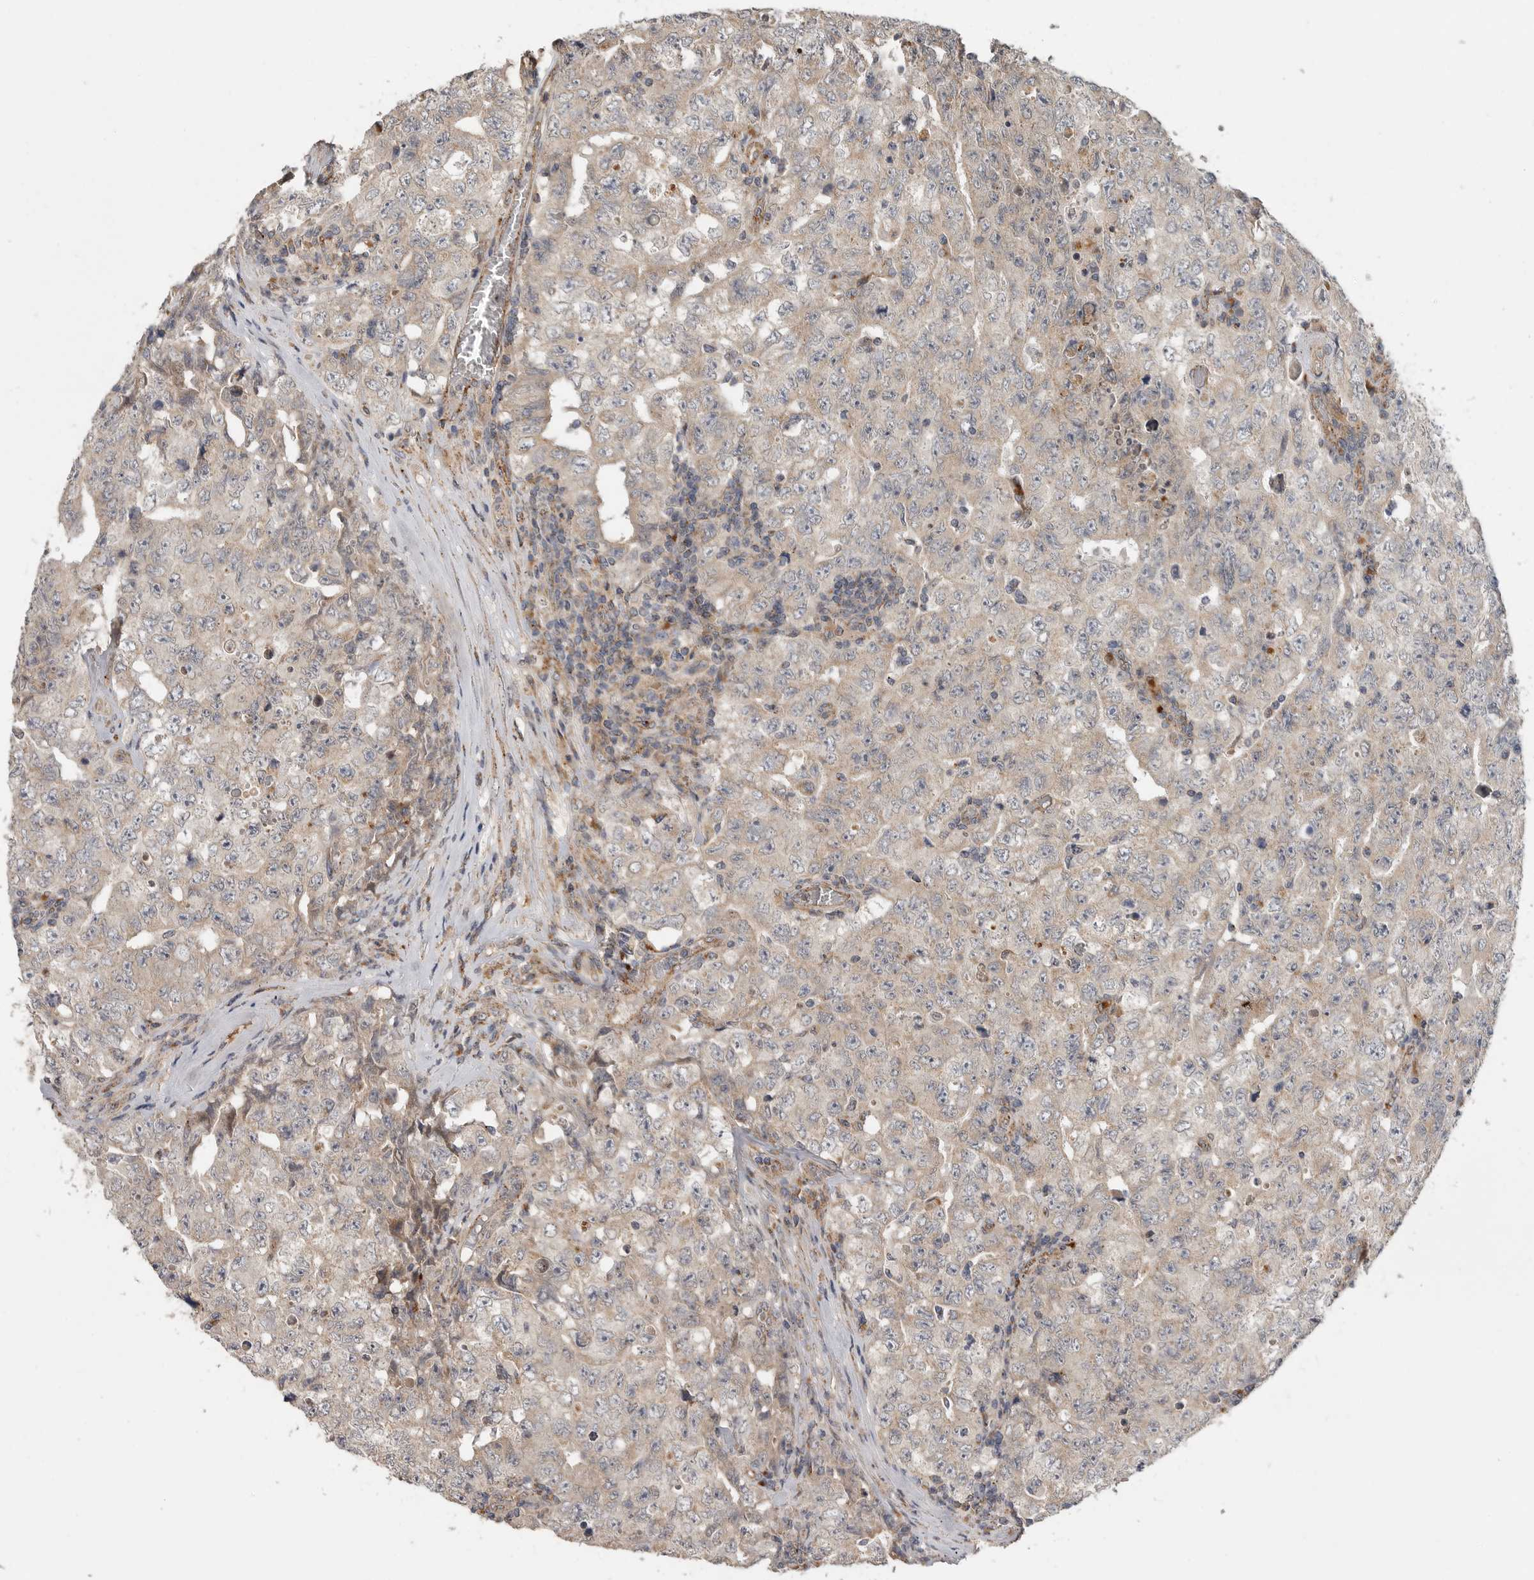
{"staining": {"intensity": "negative", "quantity": "none", "location": "none"}, "tissue": "testis cancer", "cell_type": "Tumor cells", "image_type": "cancer", "snomed": [{"axis": "morphology", "description": "Carcinoma, Embryonal, NOS"}, {"axis": "topography", "description": "Testis"}], "caption": "A high-resolution image shows IHC staining of testis embryonal carcinoma, which shows no significant staining in tumor cells.", "gene": "GALNS", "patient": {"sex": "male", "age": 26}}